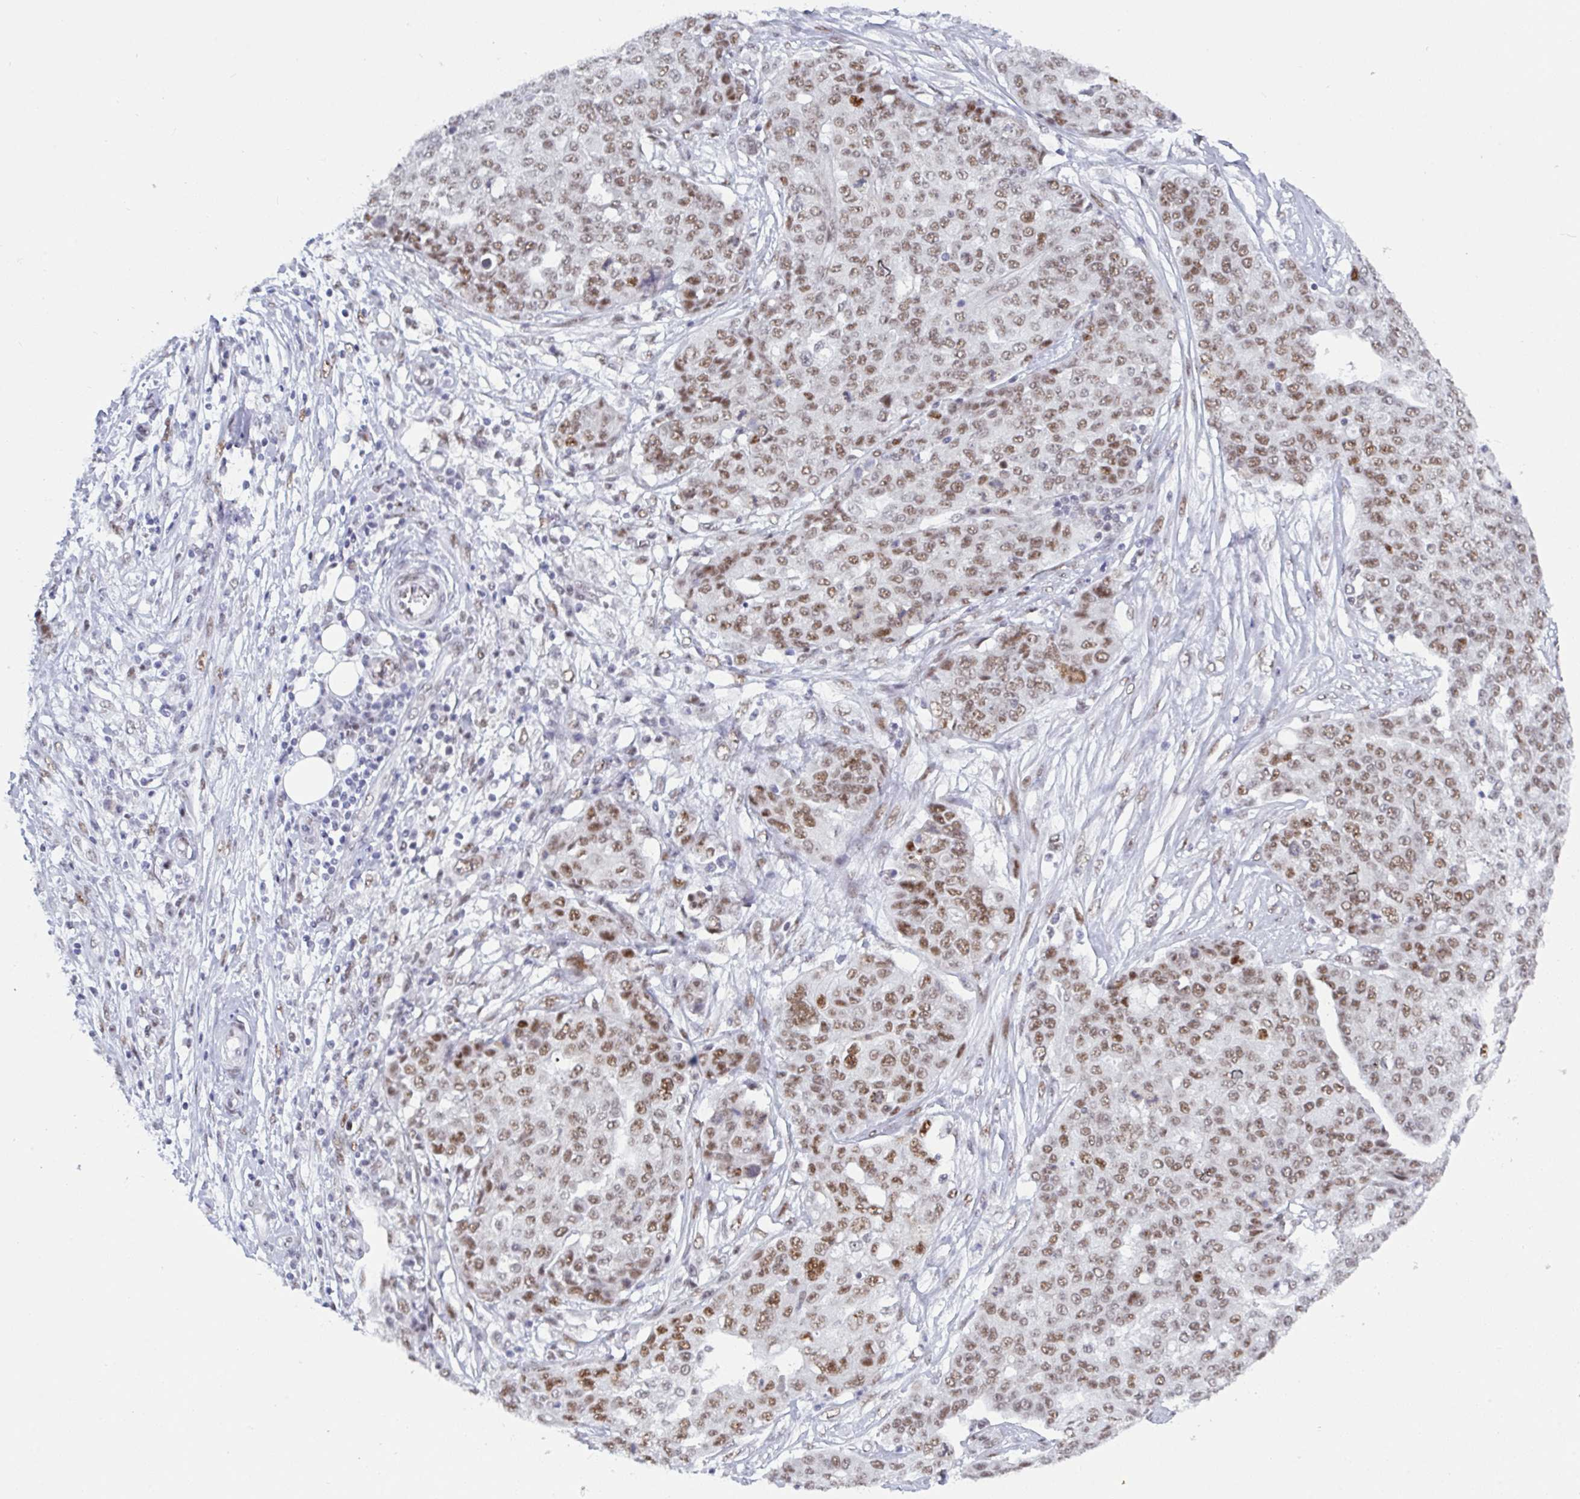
{"staining": {"intensity": "moderate", "quantity": "25%-75%", "location": "nuclear"}, "tissue": "ovarian cancer", "cell_type": "Tumor cells", "image_type": "cancer", "snomed": [{"axis": "morphology", "description": "Cystadenocarcinoma, serous, NOS"}, {"axis": "topography", "description": "Soft tissue"}, {"axis": "topography", "description": "Ovary"}], "caption": "DAB (3,3'-diaminobenzidine) immunohistochemical staining of ovarian cancer reveals moderate nuclear protein staining in about 25%-75% of tumor cells.", "gene": "PPP1R10", "patient": {"sex": "female", "age": 57}}